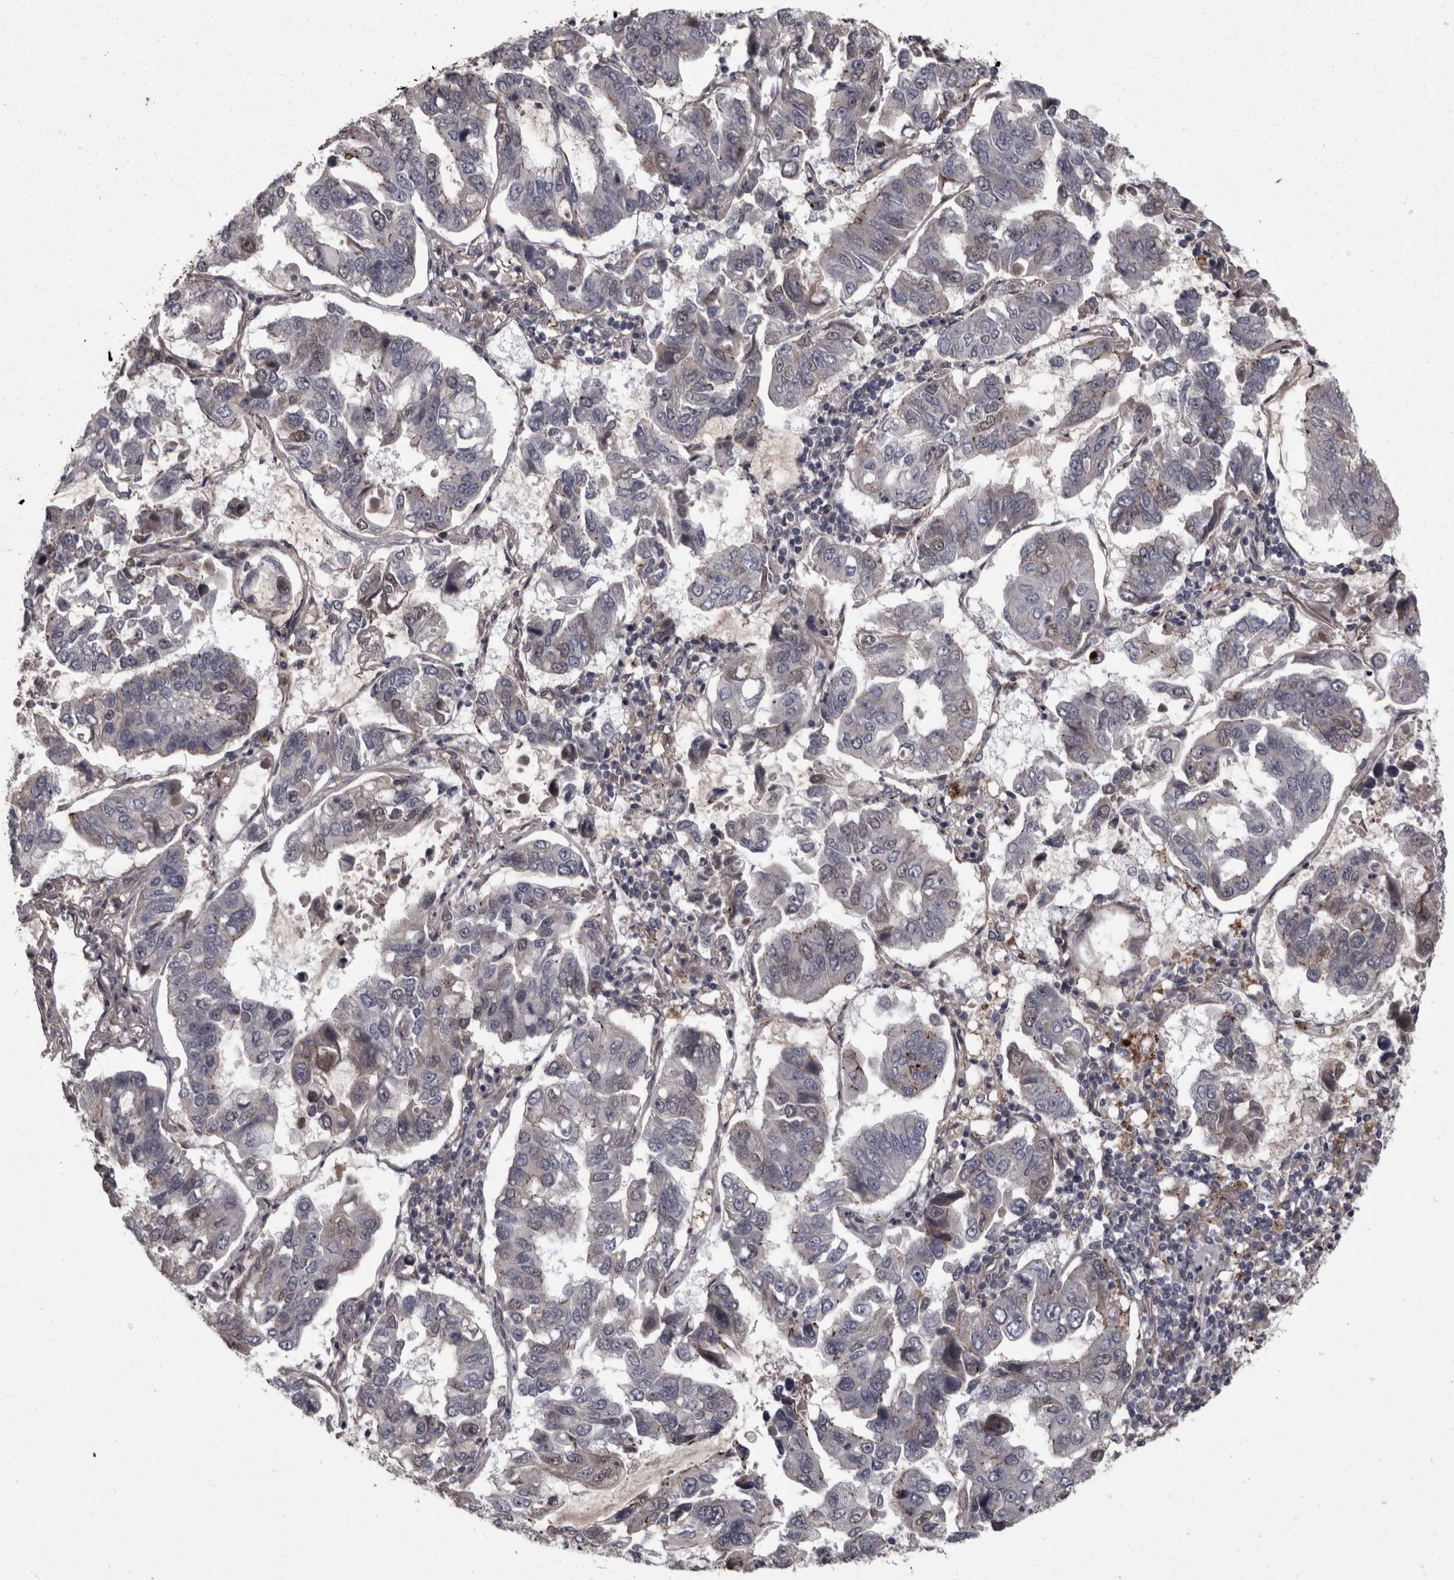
{"staining": {"intensity": "negative", "quantity": "none", "location": "none"}, "tissue": "lung cancer", "cell_type": "Tumor cells", "image_type": "cancer", "snomed": [{"axis": "morphology", "description": "Adenocarcinoma, NOS"}, {"axis": "topography", "description": "Lung"}], "caption": "Immunohistochemical staining of lung cancer reveals no significant staining in tumor cells.", "gene": "PCDH17", "patient": {"sex": "male", "age": 64}}